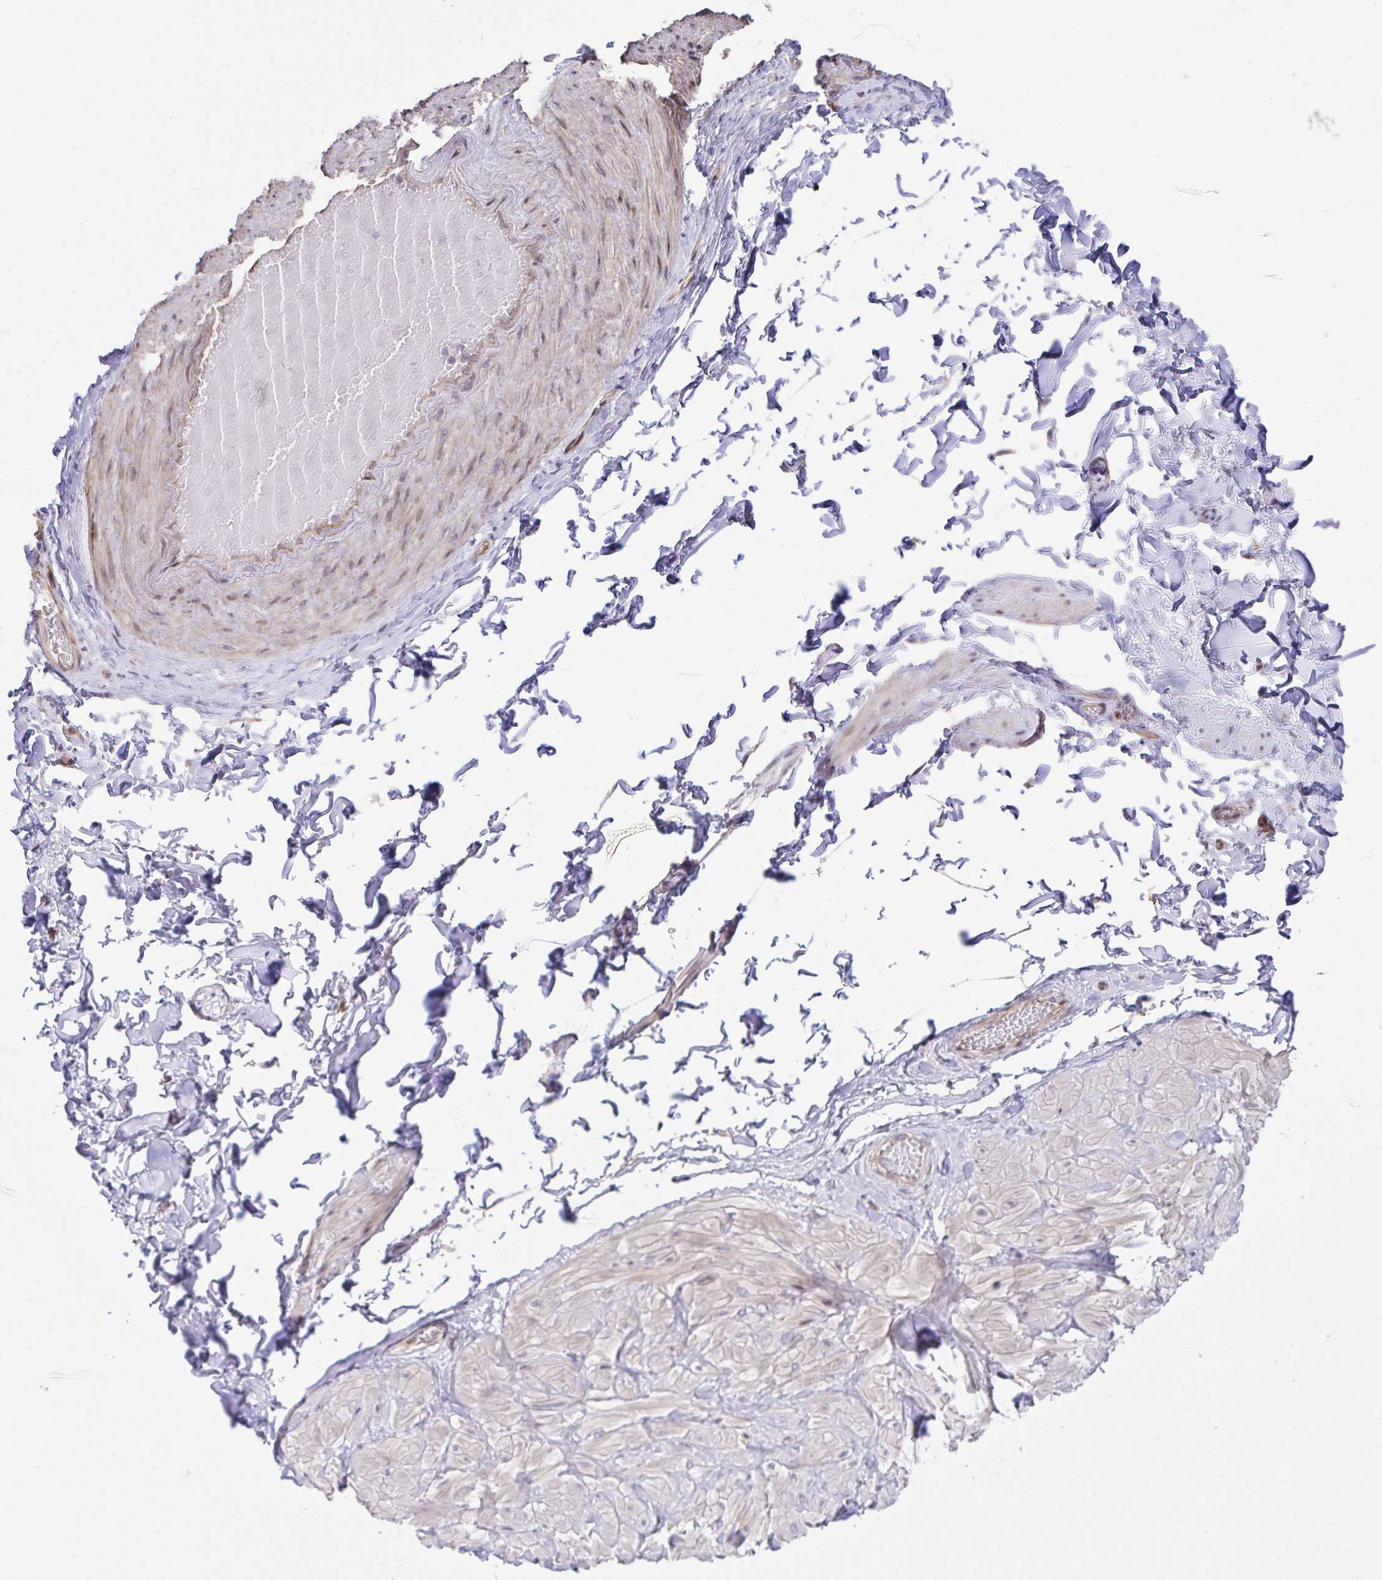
{"staining": {"intensity": "negative", "quantity": "none", "location": "none"}, "tissue": "adipose tissue", "cell_type": "Adipocytes", "image_type": "normal", "snomed": [{"axis": "morphology", "description": "Normal tissue, NOS"}, {"axis": "topography", "description": "Soft tissue"}, {"axis": "topography", "description": "Adipose tissue"}, {"axis": "topography", "description": "Vascular tissue"}, {"axis": "topography", "description": "Peripheral nerve tissue"}], "caption": "Adipocytes are negative for protein expression in normal human adipose tissue. The staining was performed using DAB to visualize the protein expression in brown, while the nuclei were stained in blue with hematoxylin (Magnification: 20x).", "gene": "RHOXF1", "patient": {"sex": "male", "age": 29}}